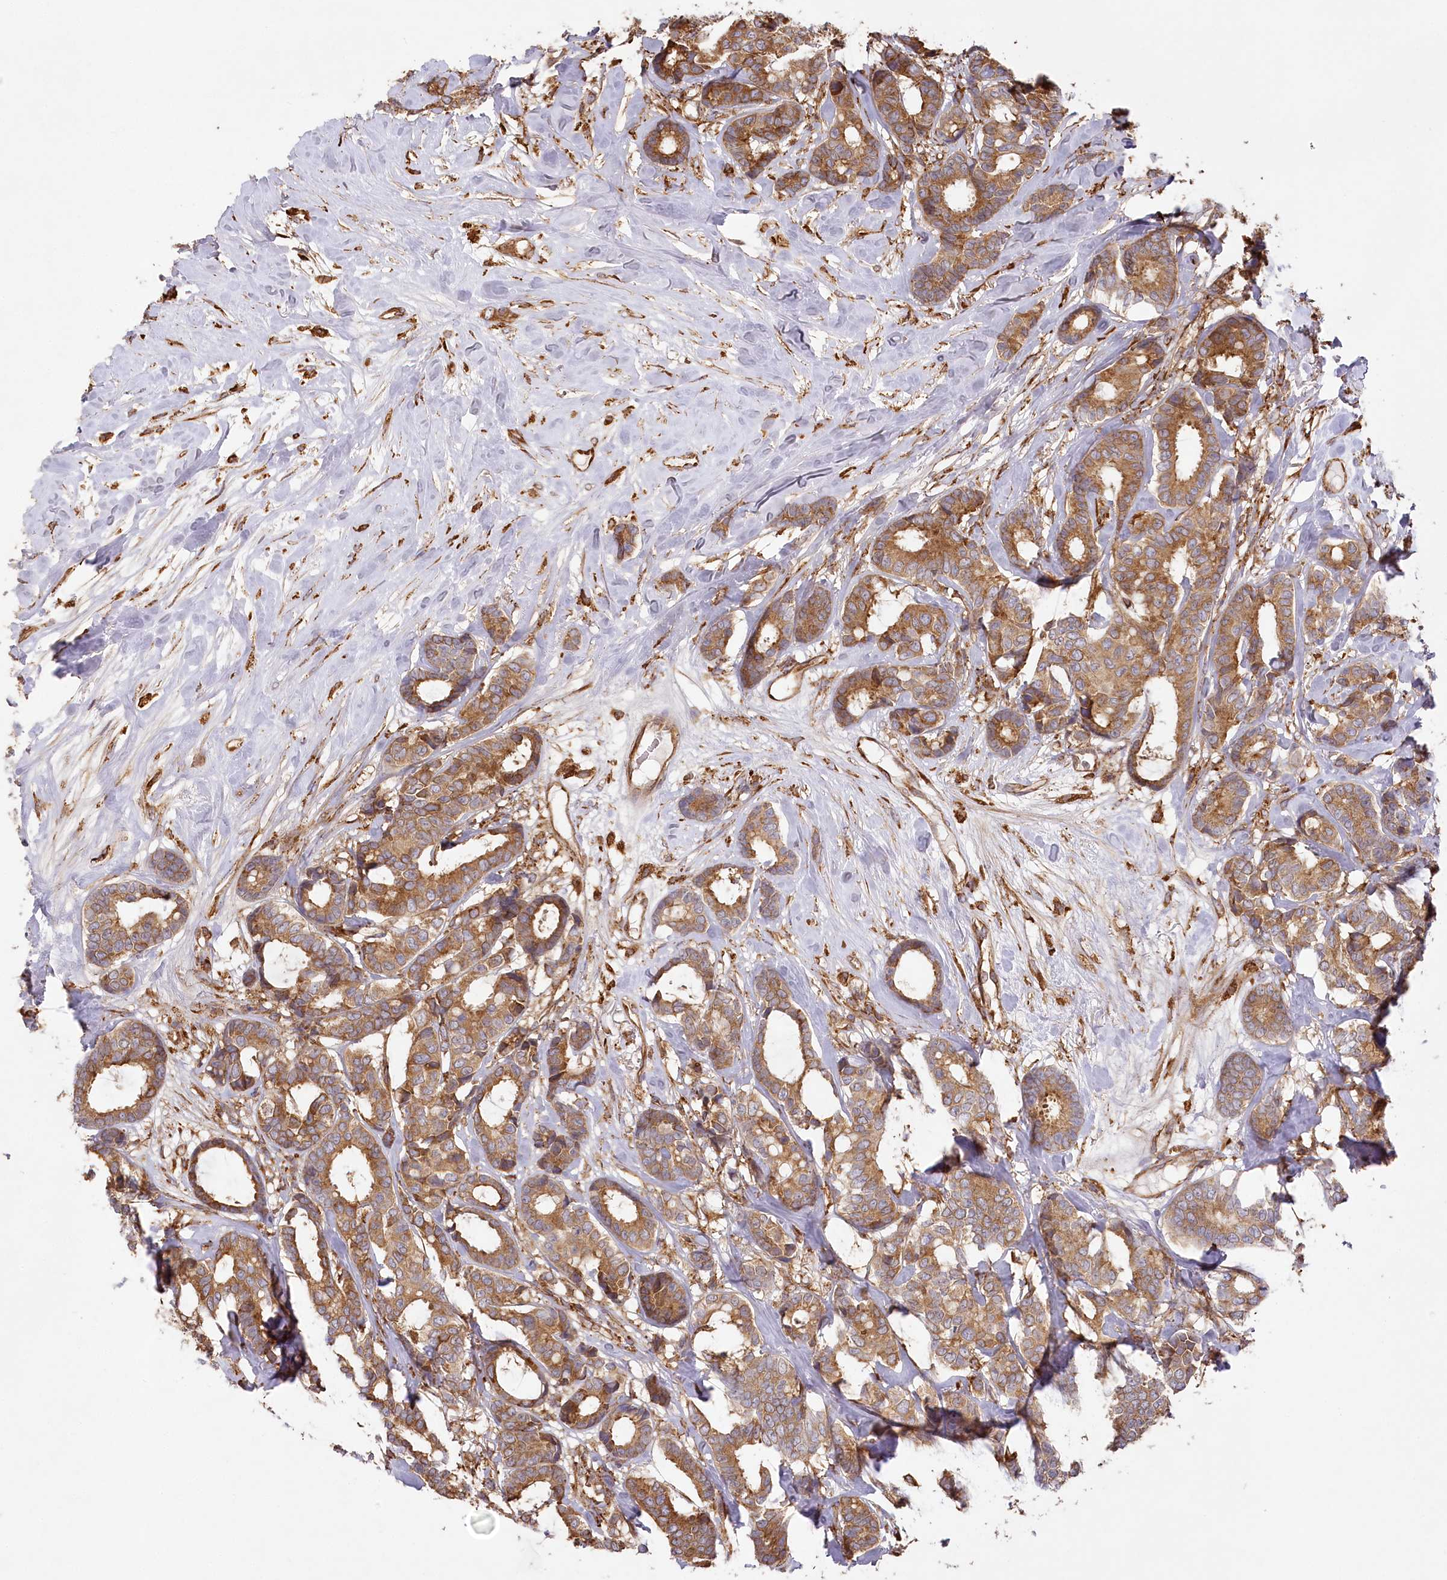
{"staining": {"intensity": "moderate", "quantity": ">75%", "location": "cytoplasmic/membranous"}, "tissue": "breast cancer", "cell_type": "Tumor cells", "image_type": "cancer", "snomed": [{"axis": "morphology", "description": "Duct carcinoma"}, {"axis": "topography", "description": "Breast"}], "caption": "The histopathology image demonstrates immunohistochemical staining of breast cancer. There is moderate cytoplasmic/membranous expression is seen in about >75% of tumor cells. (DAB (3,3'-diaminobenzidine) IHC with brightfield microscopy, high magnification).", "gene": "ACAP2", "patient": {"sex": "female", "age": 87}}